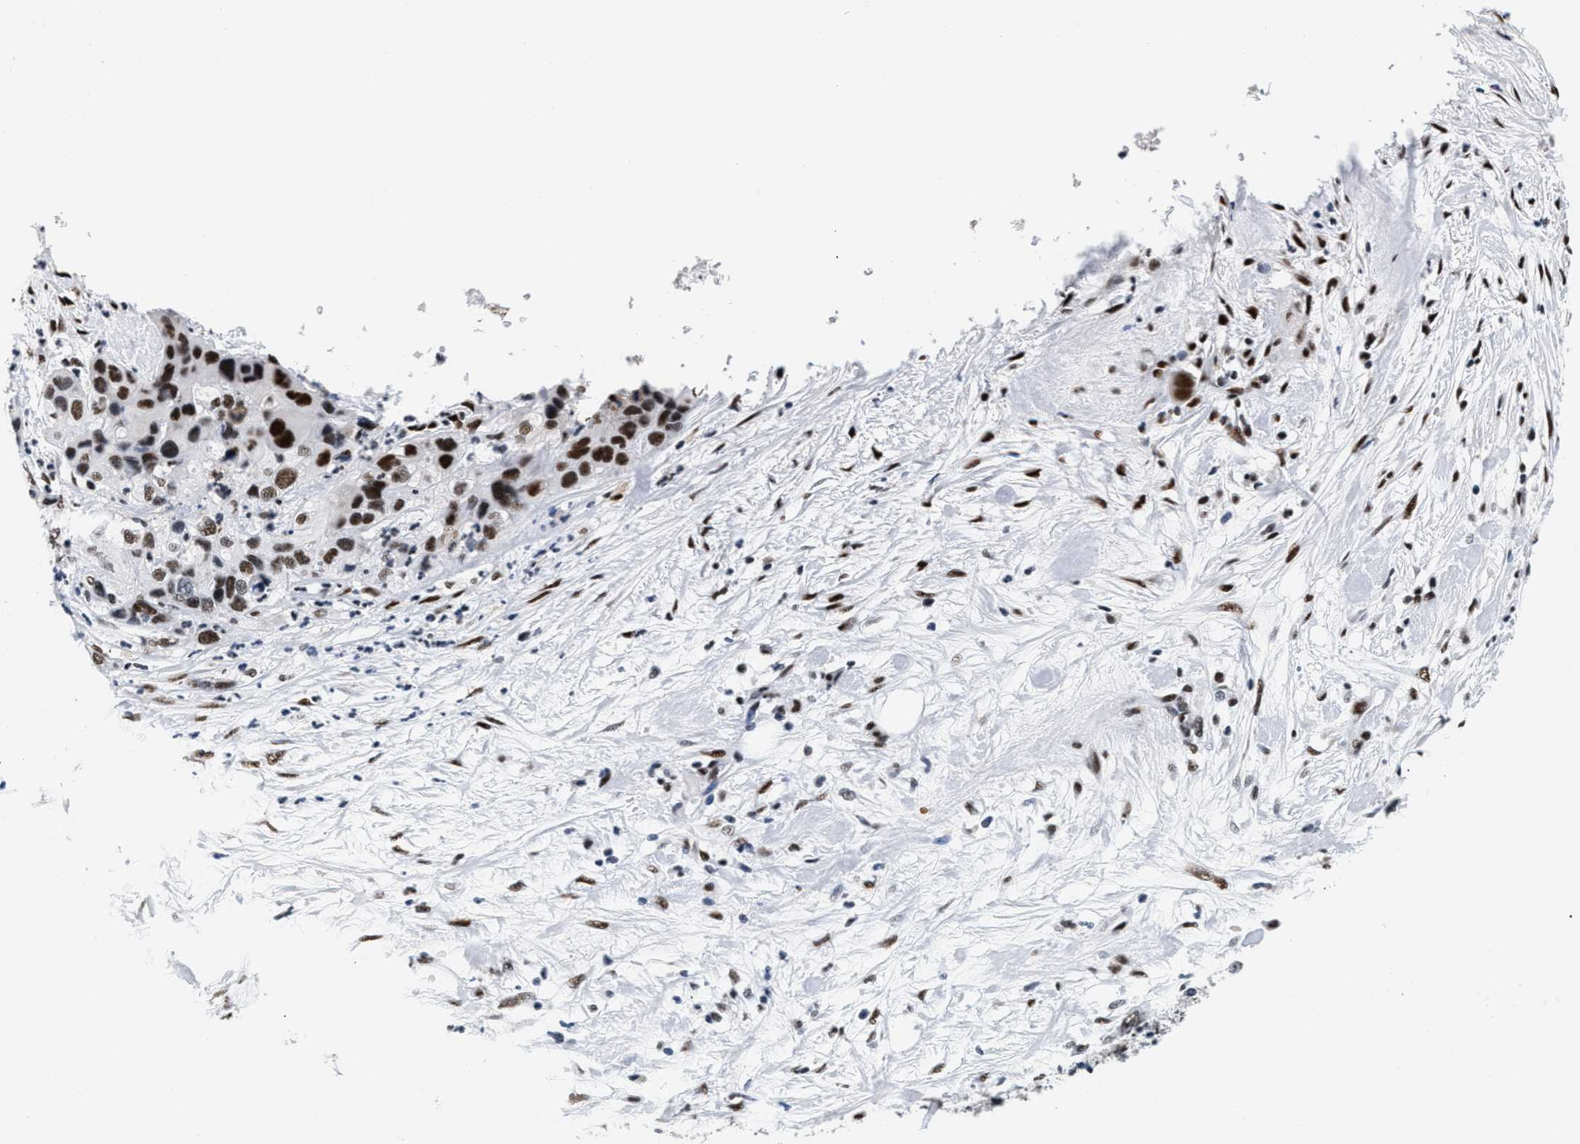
{"staining": {"intensity": "strong", "quantity": ">75%", "location": "nuclear"}, "tissue": "pancreatic cancer", "cell_type": "Tumor cells", "image_type": "cancer", "snomed": [{"axis": "morphology", "description": "Adenocarcinoma, NOS"}, {"axis": "topography", "description": "Pancreas"}], "caption": "Immunohistochemical staining of human adenocarcinoma (pancreatic) shows high levels of strong nuclear protein expression in about >75% of tumor cells. Immunohistochemistry stains the protein of interest in brown and the nuclei are stained blue.", "gene": "RAD50", "patient": {"sex": "female", "age": 71}}